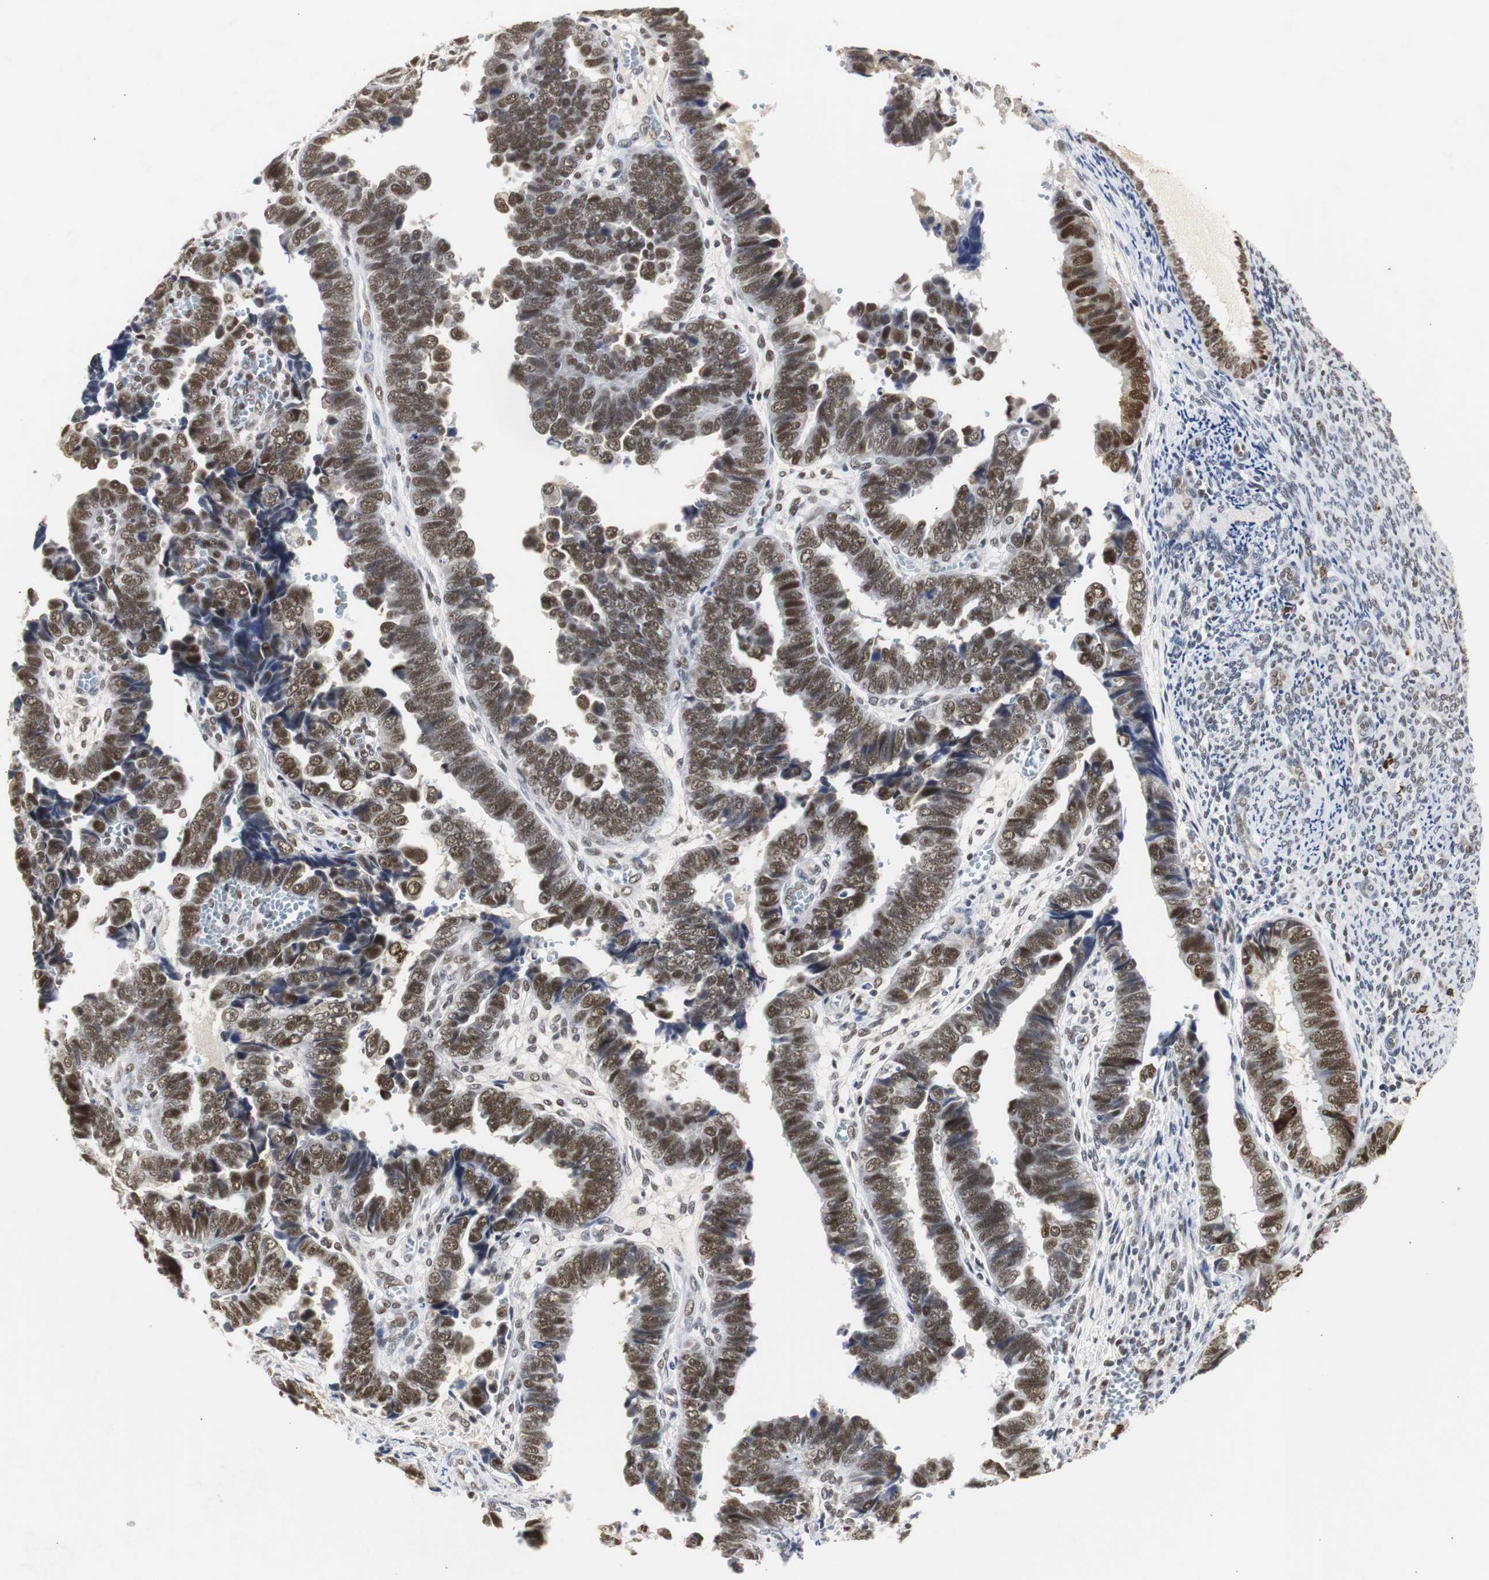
{"staining": {"intensity": "strong", "quantity": ">75%", "location": "nuclear"}, "tissue": "endometrial cancer", "cell_type": "Tumor cells", "image_type": "cancer", "snomed": [{"axis": "morphology", "description": "Adenocarcinoma, NOS"}, {"axis": "topography", "description": "Endometrium"}], "caption": "Immunohistochemistry (IHC) (DAB) staining of human endometrial adenocarcinoma demonstrates strong nuclear protein expression in about >75% of tumor cells.", "gene": "ZFC3H1", "patient": {"sex": "female", "age": 75}}